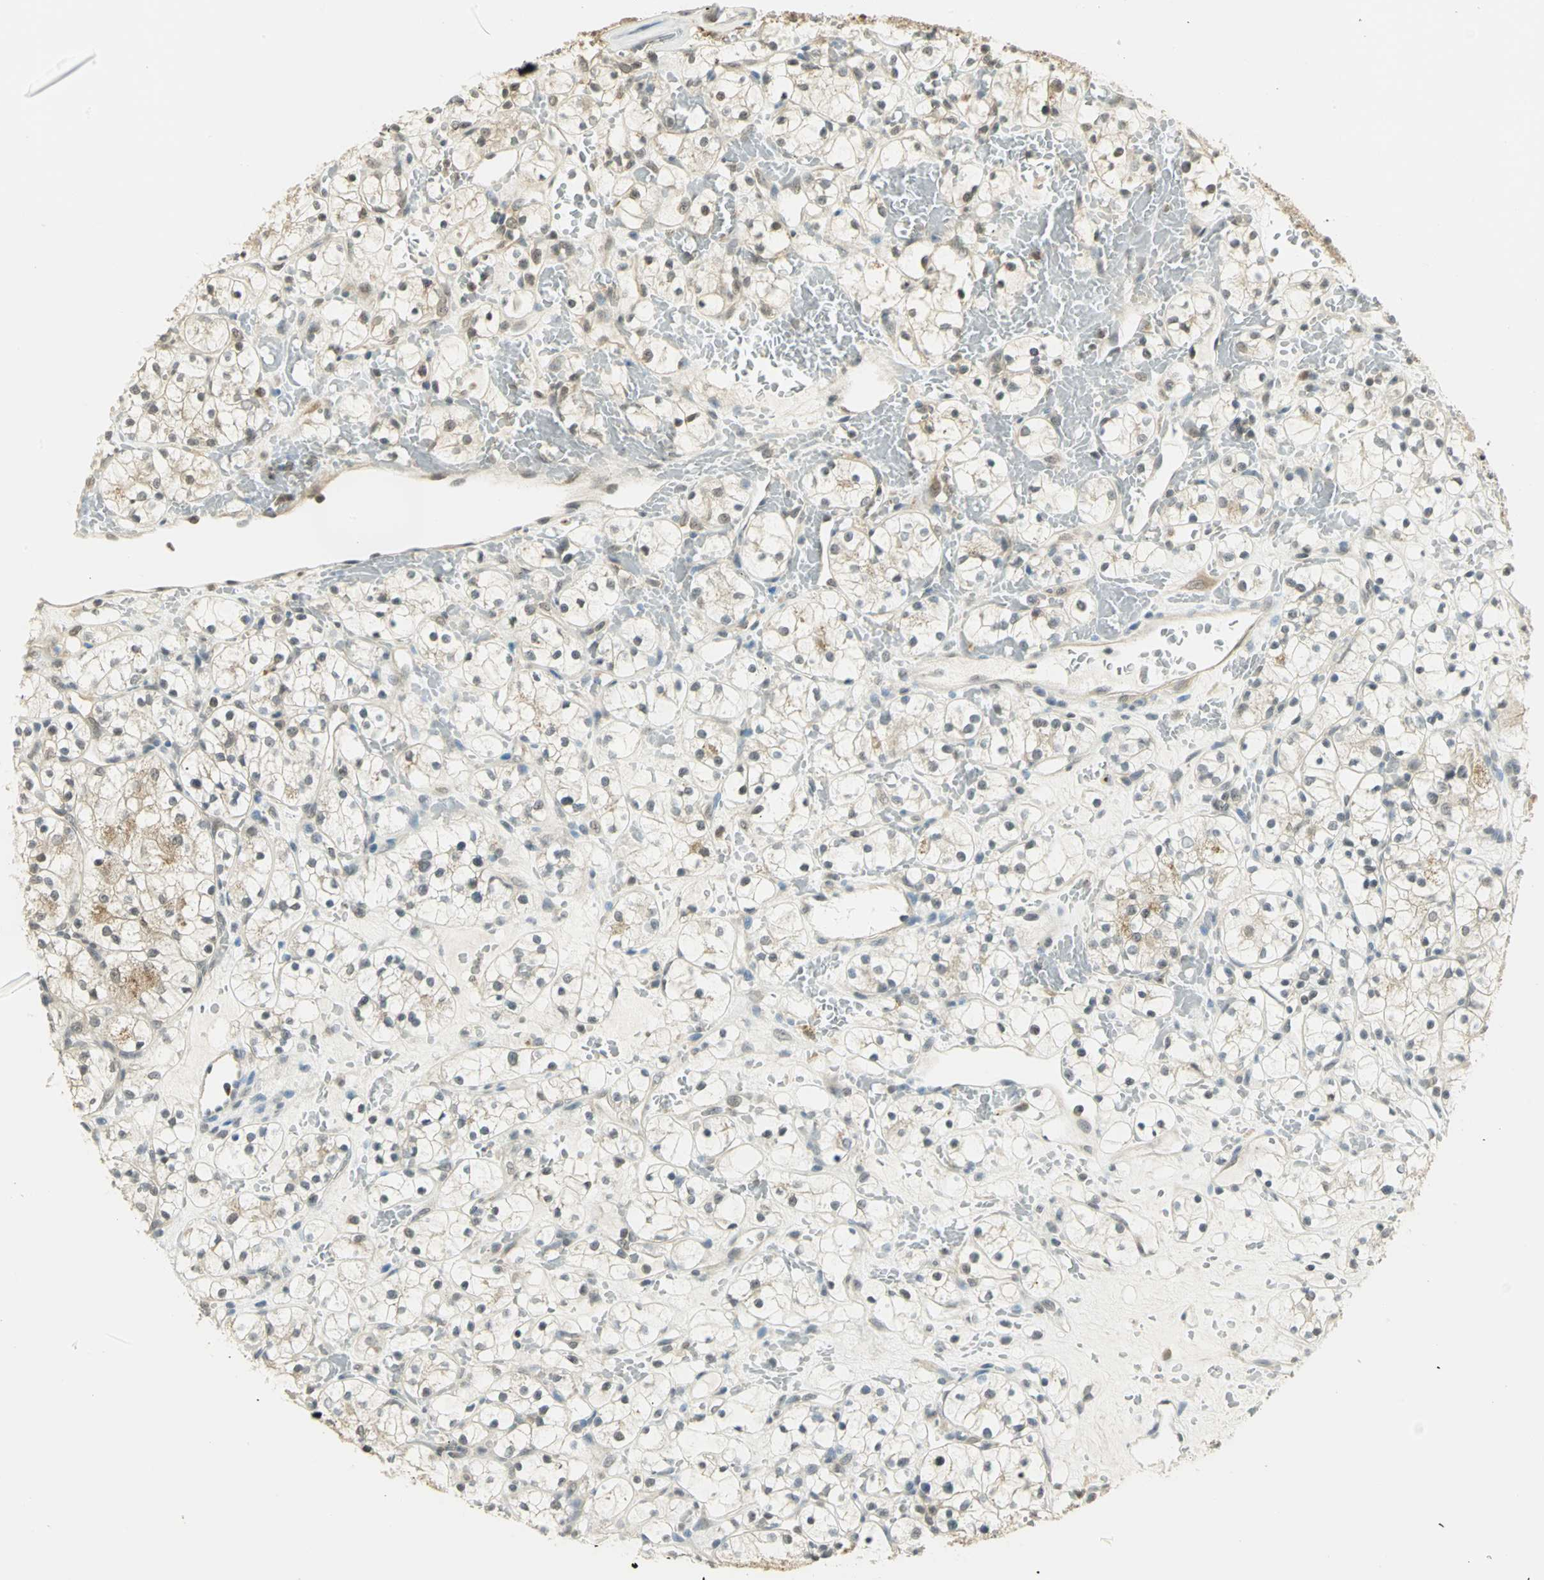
{"staining": {"intensity": "weak", "quantity": "<25%", "location": "cytoplasmic/membranous"}, "tissue": "renal cancer", "cell_type": "Tumor cells", "image_type": "cancer", "snomed": [{"axis": "morphology", "description": "Adenocarcinoma, NOS"}, {"axis": "topography", "description": "Kidney"}], "caption": "Tumor cells show no significant expression in renal adenocarcinoma.", "gene": "CDC34", "patient": {"sex": "female", "age": 60}}